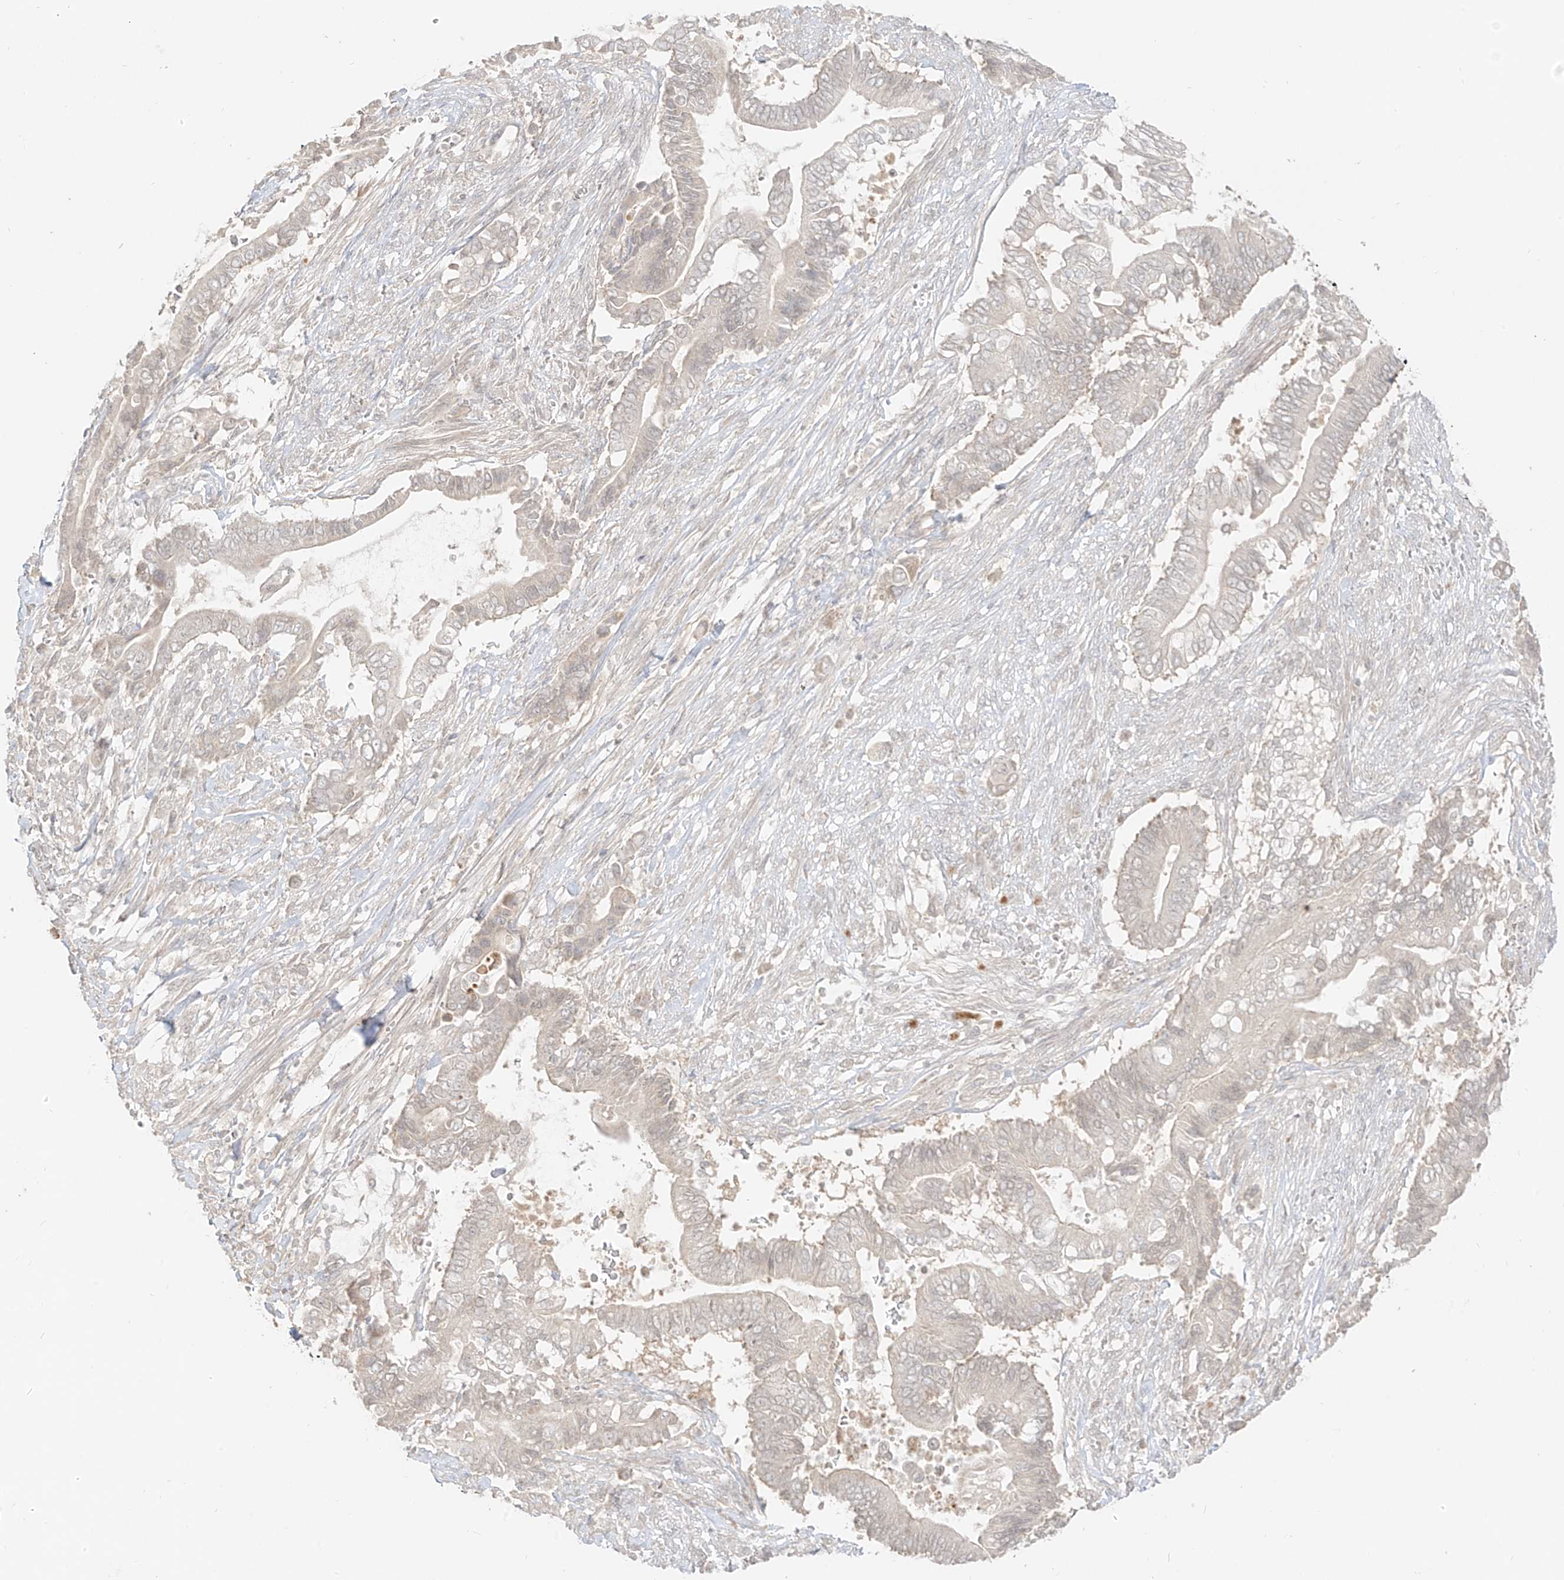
{"staining": {"intensity": "negative", "quantity": "none", "location": "none"}, "tissue": "pancreatic cancer", "cell_type": "Tumor cells", "image_type": "cancer", "snomed": [{"axis": "morphology", "description": "Adenocarcinoma, NOS"}, {"axis": "topography", "description": "Pancreas"}], "caption": "The immunohistochemistry (IHC) histopathology image has no significant staining in tumor cells of adenocarcinoma (pancreatic) tissue.", "gene": "LIPT1", "patient": {"sex": "male", "age": 68}}